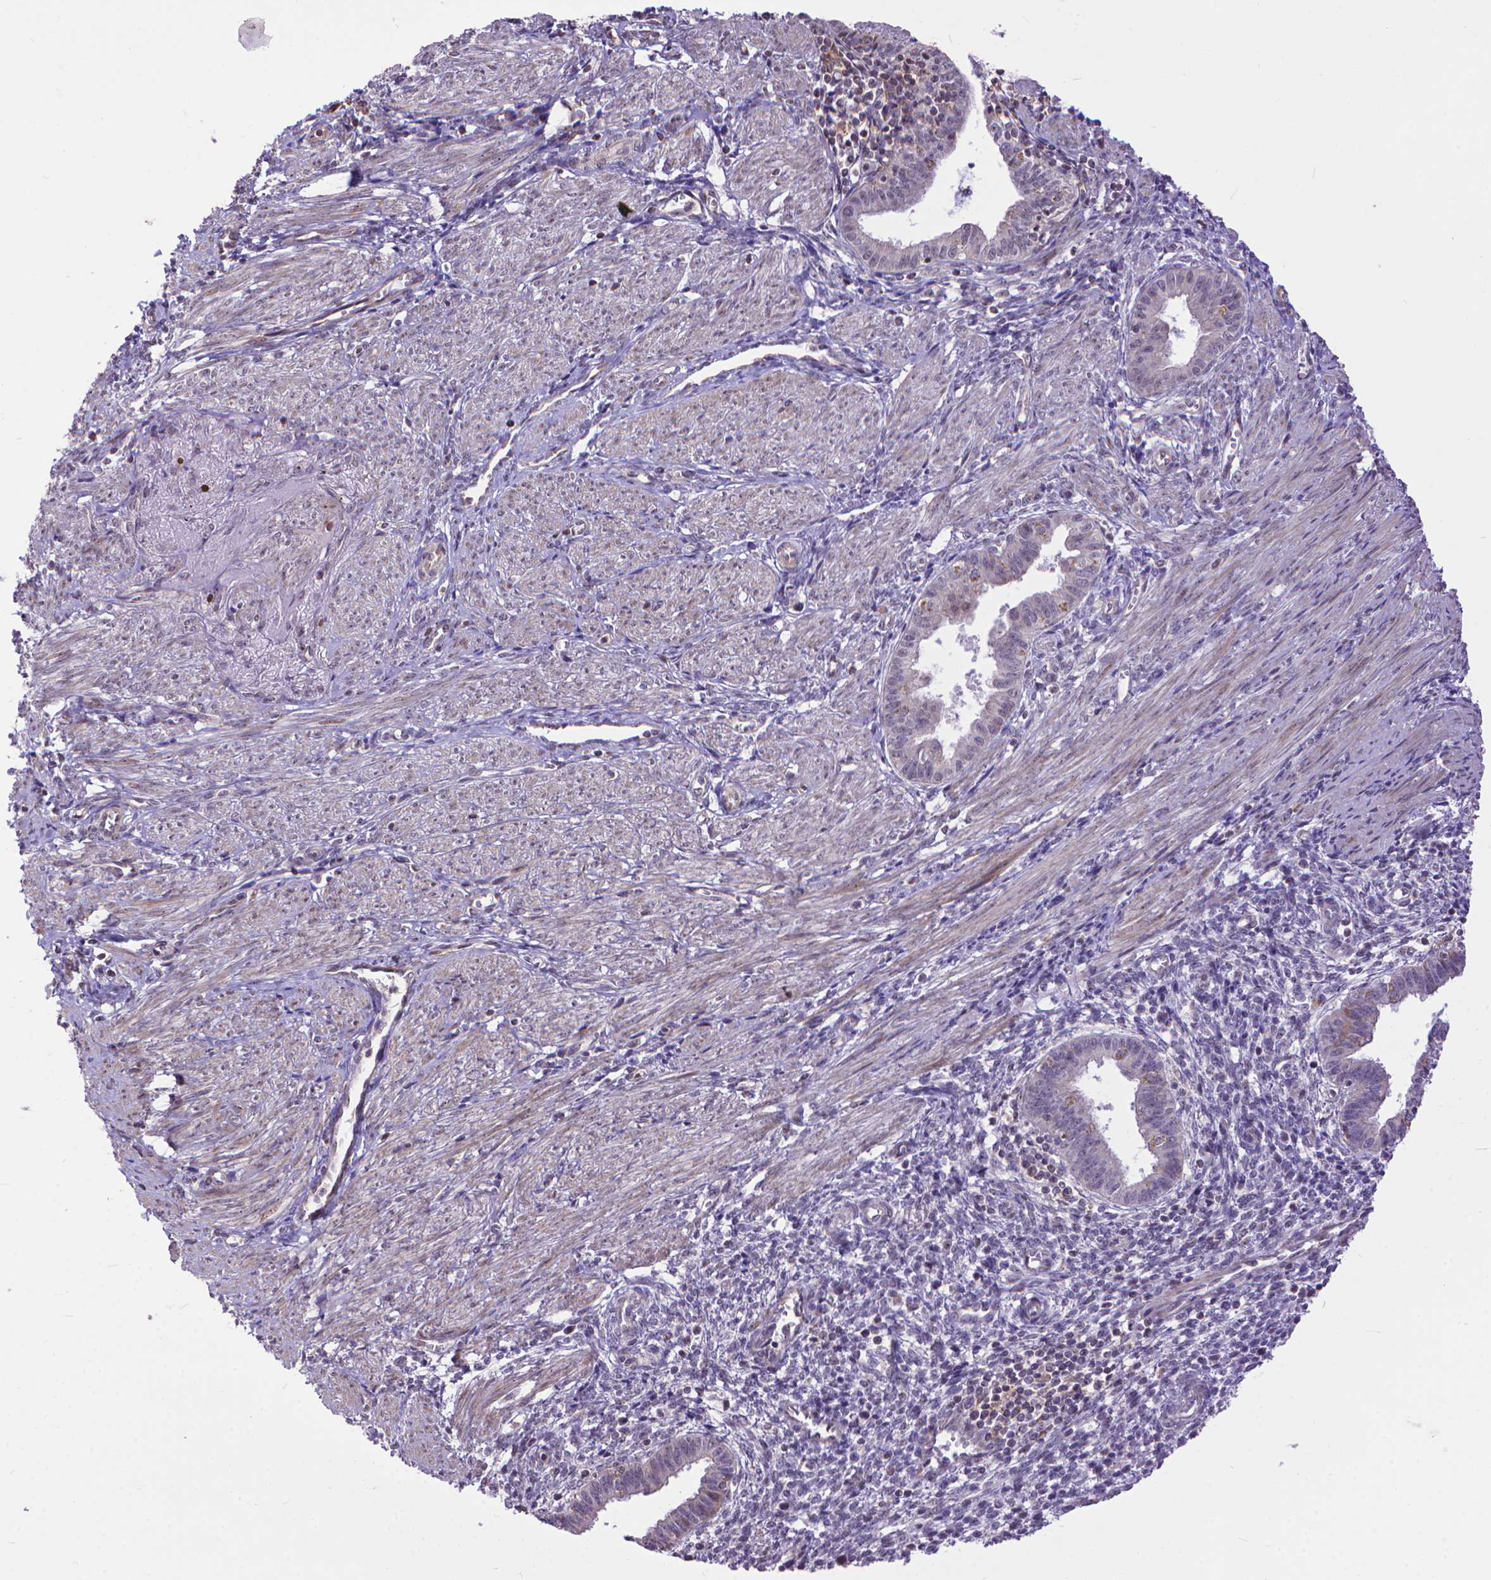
{"staining": {"intensity": "negative", "quantity": "none", "location": "none"}, "tissue": "endometrium", "cell_type": "Cells in endometrial stroma", "image_type": "normal", "snomed": [{"axis": "morphology", "description": "Normal tissue, NOS"}, {"axis": "topography", "description": "Endometrium"}], "caption": "This is an immunohistochemistry histopathology image of normal endometrium. There is no positivity in cells in endometrial stroma.", "gene": "TMEM135", "patient": {"sex": "female", "age": 37}}